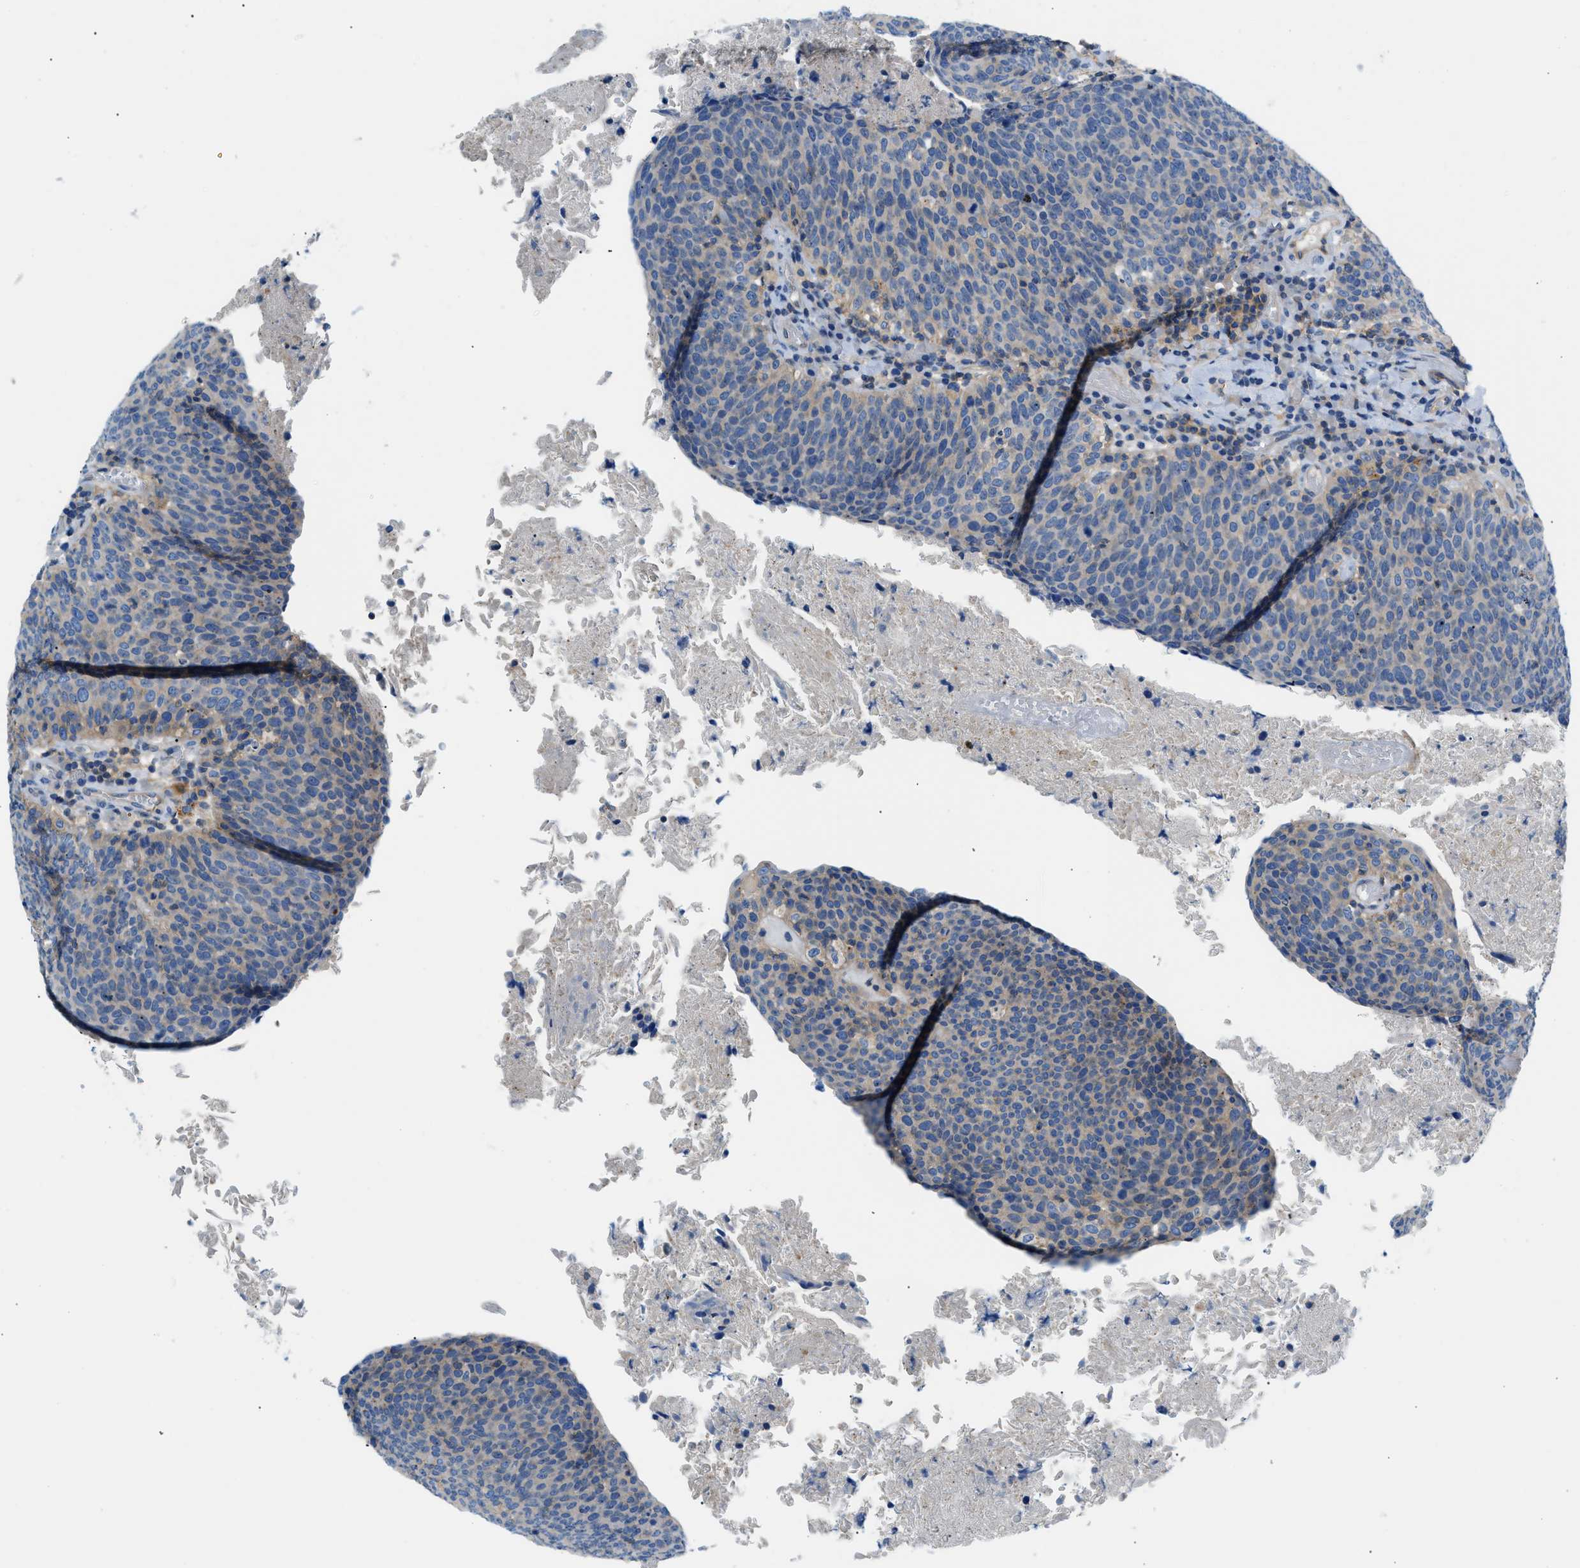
{"staining": {"intensity": "weak", "quantity": "<25%", "location": "cytoplasmic/membranous"}, "tissue": "head and neck cancer", "cell_type": "Tumor cells", "image_type": "cancer", "snomed": [{"axis": "morphology", "description": "Squamous cell carcinoma, NOS"}, {"axis": "morphology", "description": "Squamous cell carcinoma, metastatic, NOS"}, {"axis": "topography", "description": "Lymph node"}, {"axis": "topography", "description": "Head-Neck"}], "caption": "This histopathology image is of head and neck cancer stained with immunohistochemistry to label a protein in brown with the nuclei are counter-stained blue. There is no positivity in tumor cells. (IHC, brightfield microscopy, high magnification).", "gene": "ORAI1", "patient": {"sex": "male", "age": 62}}